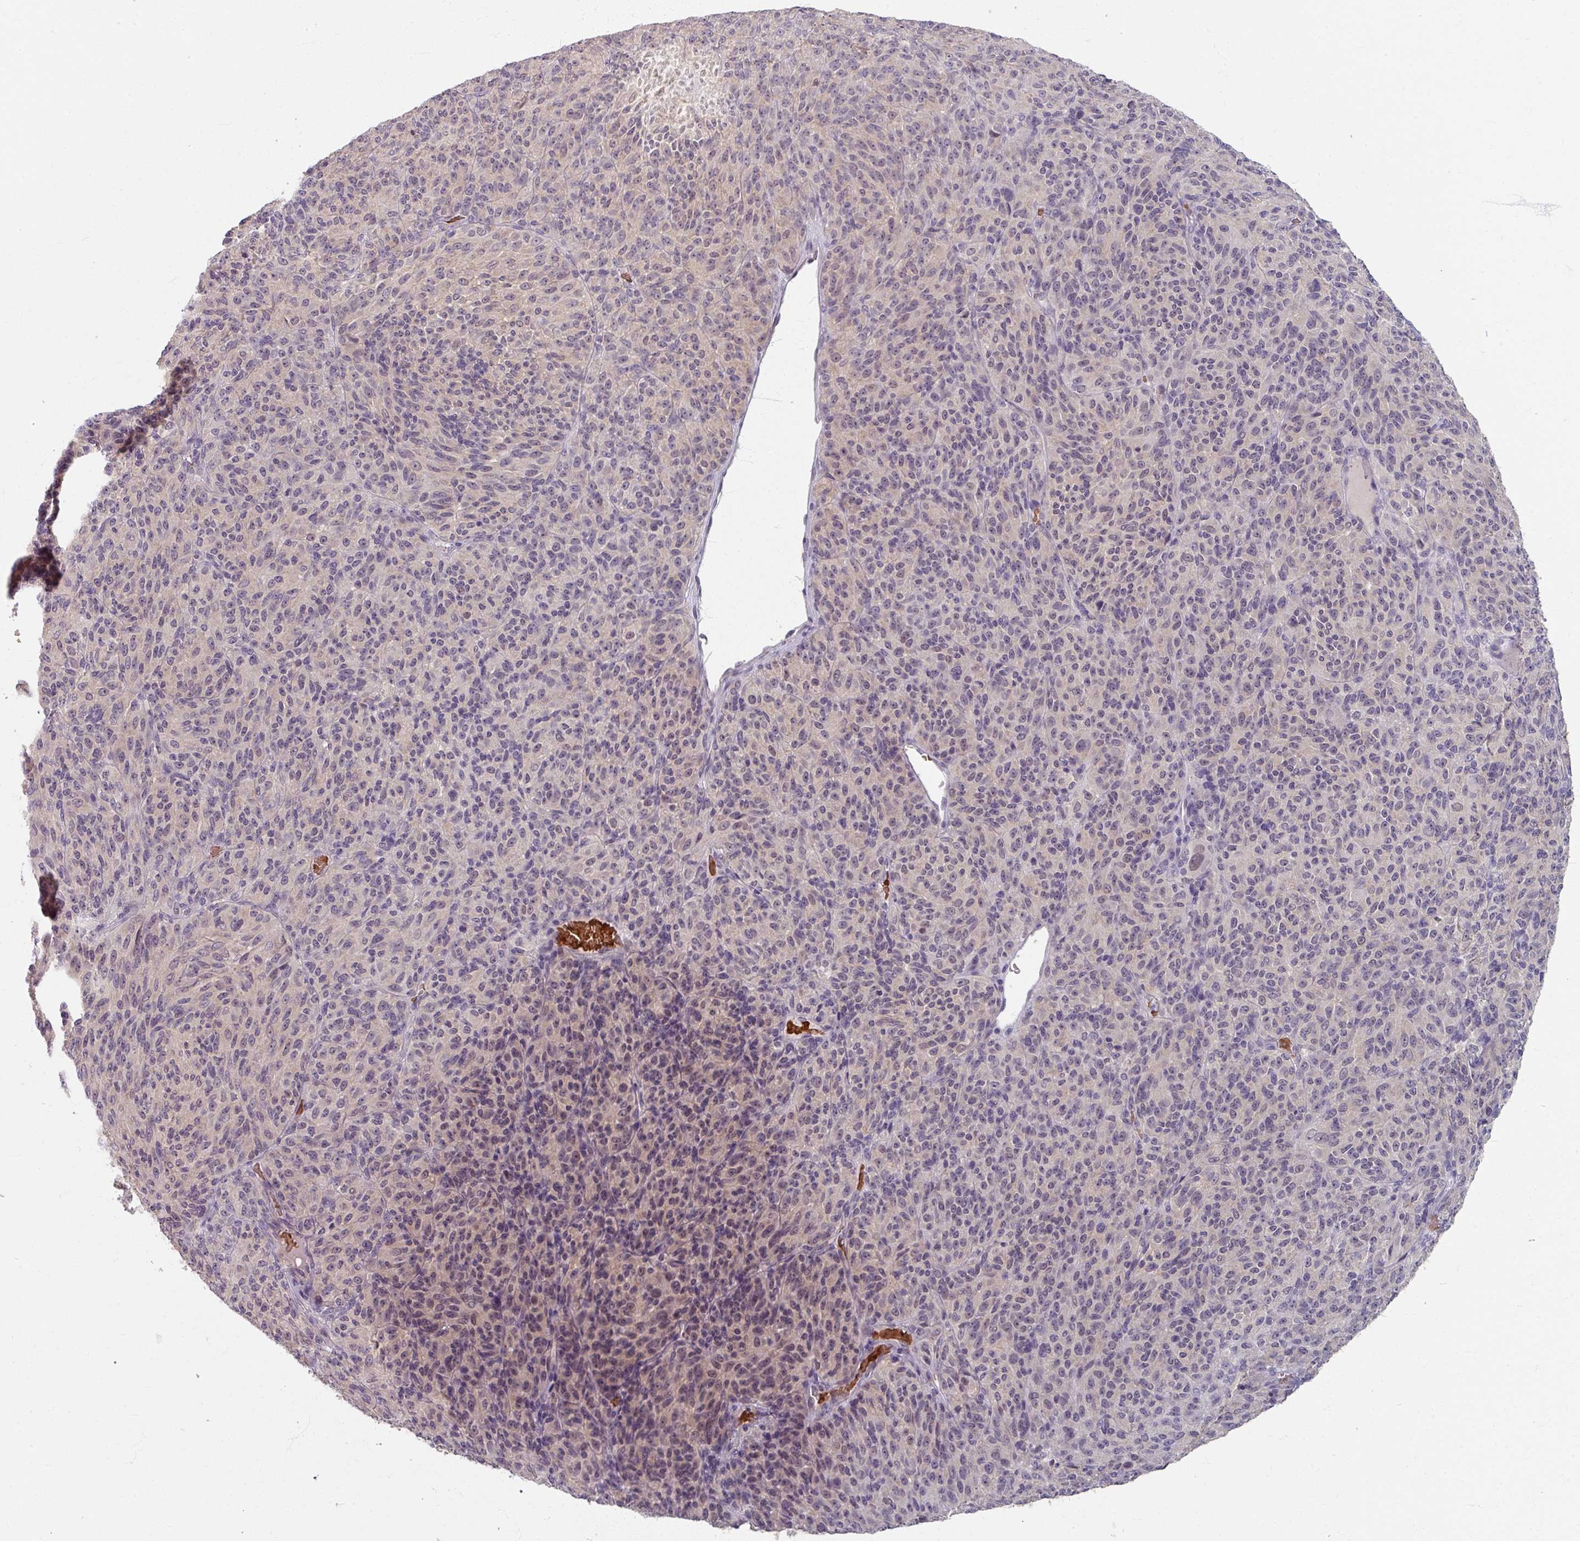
{"staining": {"intensity": "weak", "quantity": "<25%", "location": "cytoplasmic/membranous"}, "tissue": "melanoma", "cell_type": "Tumor cells", "image_type": "cancer", "snomed": [{"axis": "morphology", "description": "Malignant melanoma, Metastatic site"}, {"axis": "topography", "description": "Brain"}], "caption": "This is an immunohistochemistry histopathology image of human malignant melanoma (metastatic site). There is no positivity in tumor cells.", "gene": "KMT5C", "patient": {"sex": "female", "age": 56}}